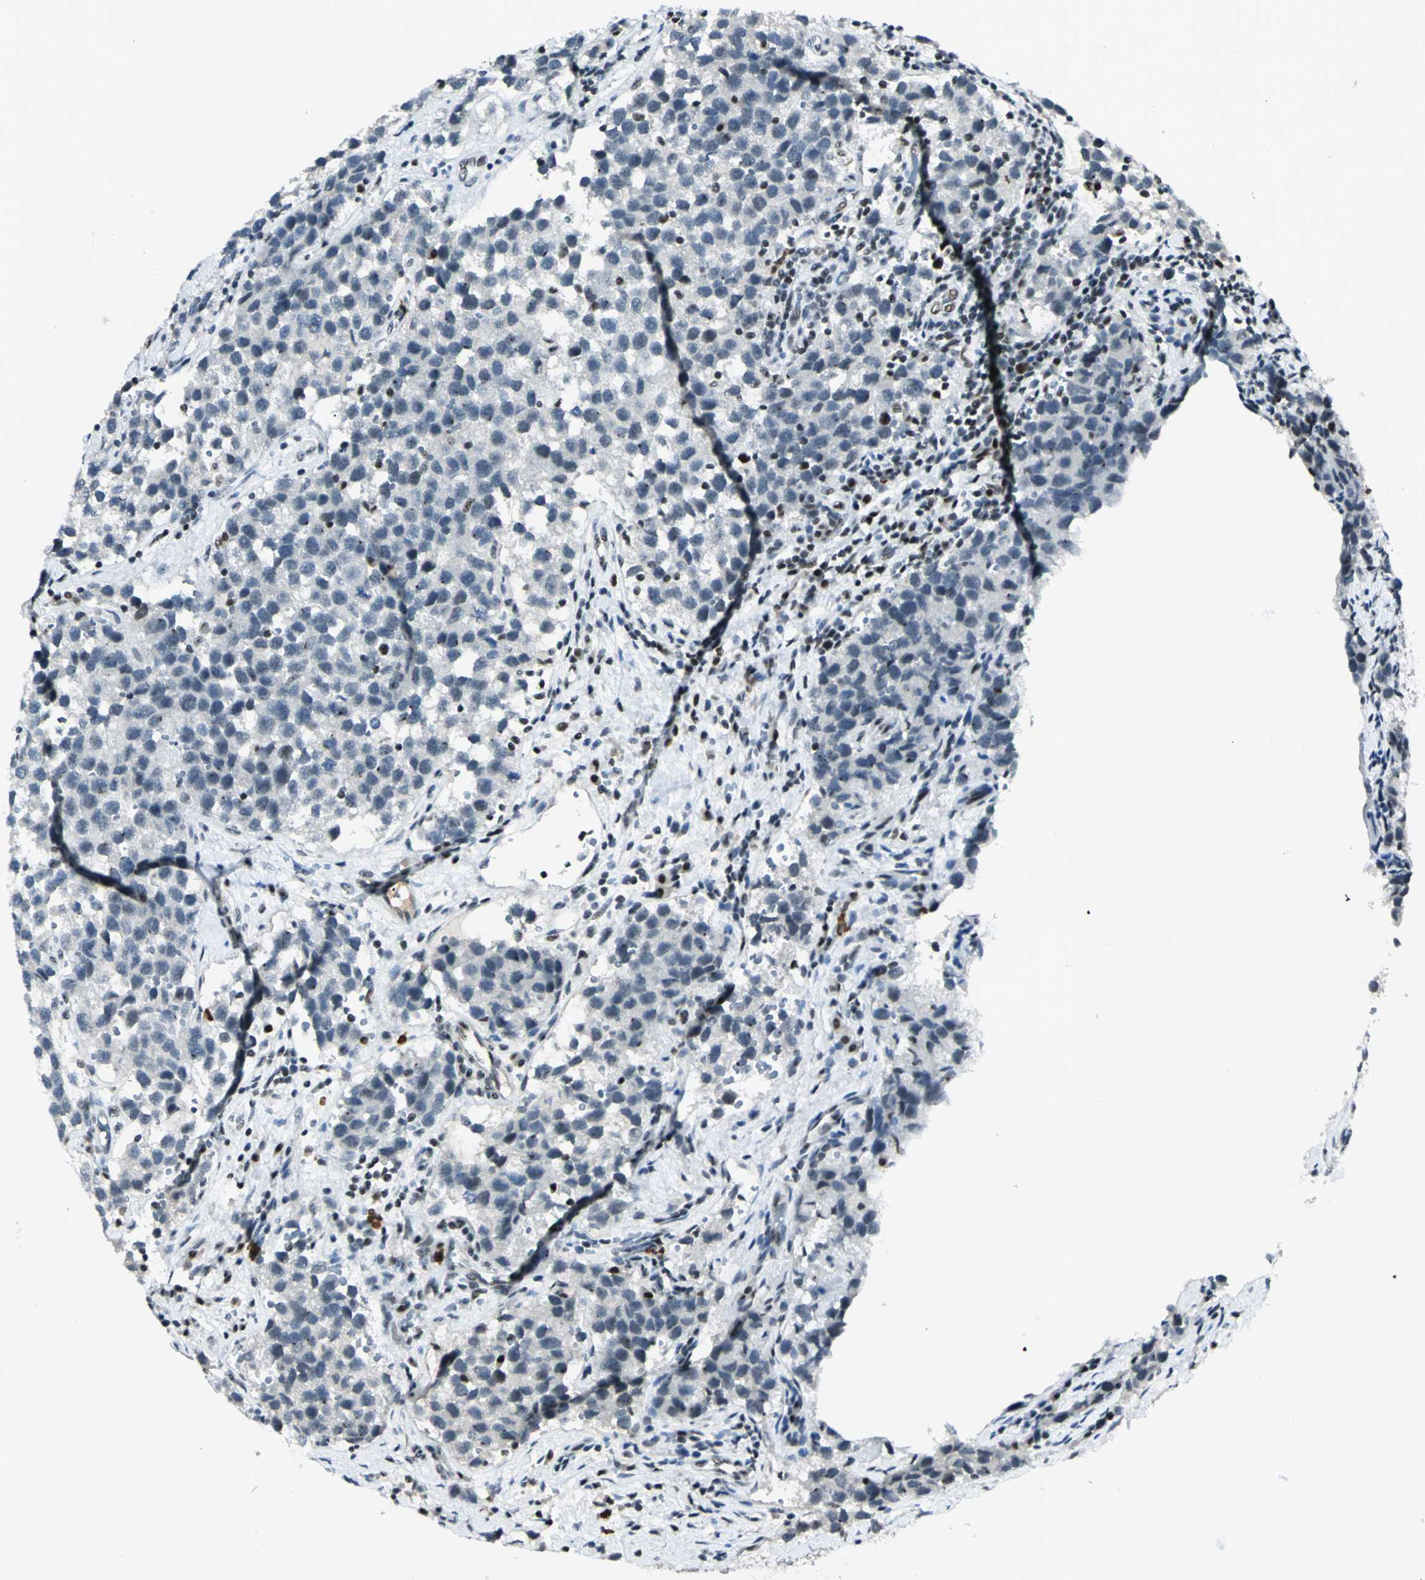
{"staining": {"intensity": "negative", "quantity": "none", "location": "none"}, "tissue": "testis cancer", "cell_type": "Tumor cells", "image_type": "cancer", "snomed": [{"axis": "morphology", "description": "Seminoma, NOS"}, {"axis": "topography", "description": "Testis"}], "caption": "The histopathology image exhibits no staining of tumor cells in testis seminoma. (DAB (3,3'-diaminobenzidine) IHC, high magnification).", "gene": "CCNT1", "patient": {"sex": "male", "age": 39}}